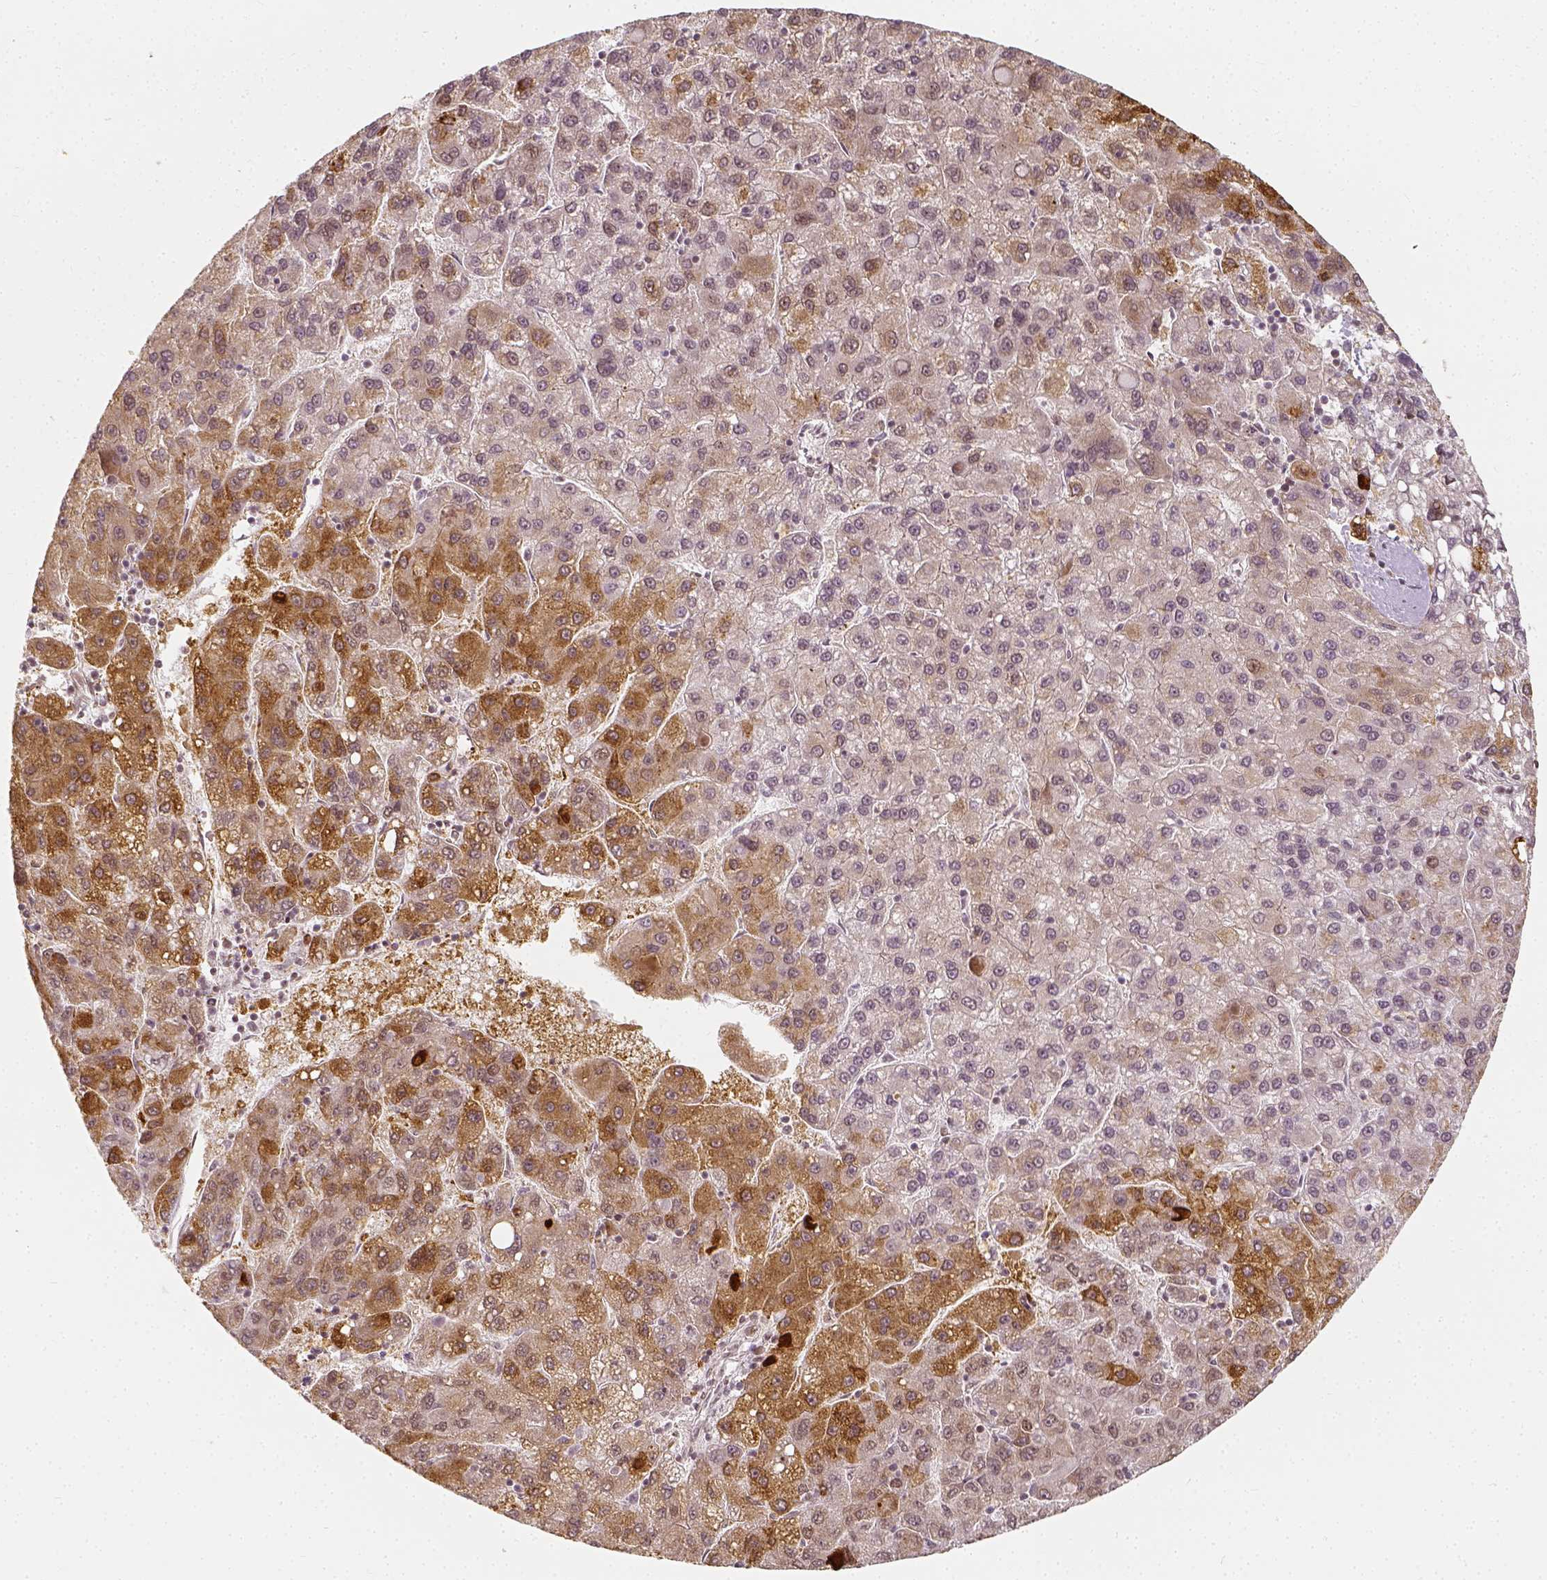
{"staining": {"intensity": "moderate", "quantity": "25%-75%", "location": "cytoplasmic/membranous"}, "tissue": "liver cancer", "cell_type": "Tumor cells", "image_type": "cancer", "snomed": [{"axis": "morphology", "description": "Carcinoma, Hepatocellular, NOS"}, {"axis": "topography", "description": "Liver"}], "caption": "IHC of human hepatocellular carcinoma (liver) demonstrates medium levels of moderate cytoplasmic/membranous staining in approximately 25%-75% of tumor cells. (DAB IHC with brightfield microscopy, high magnification).", "gene": "ZMAT3", "patient": {"sex": "female", "age": 82}}